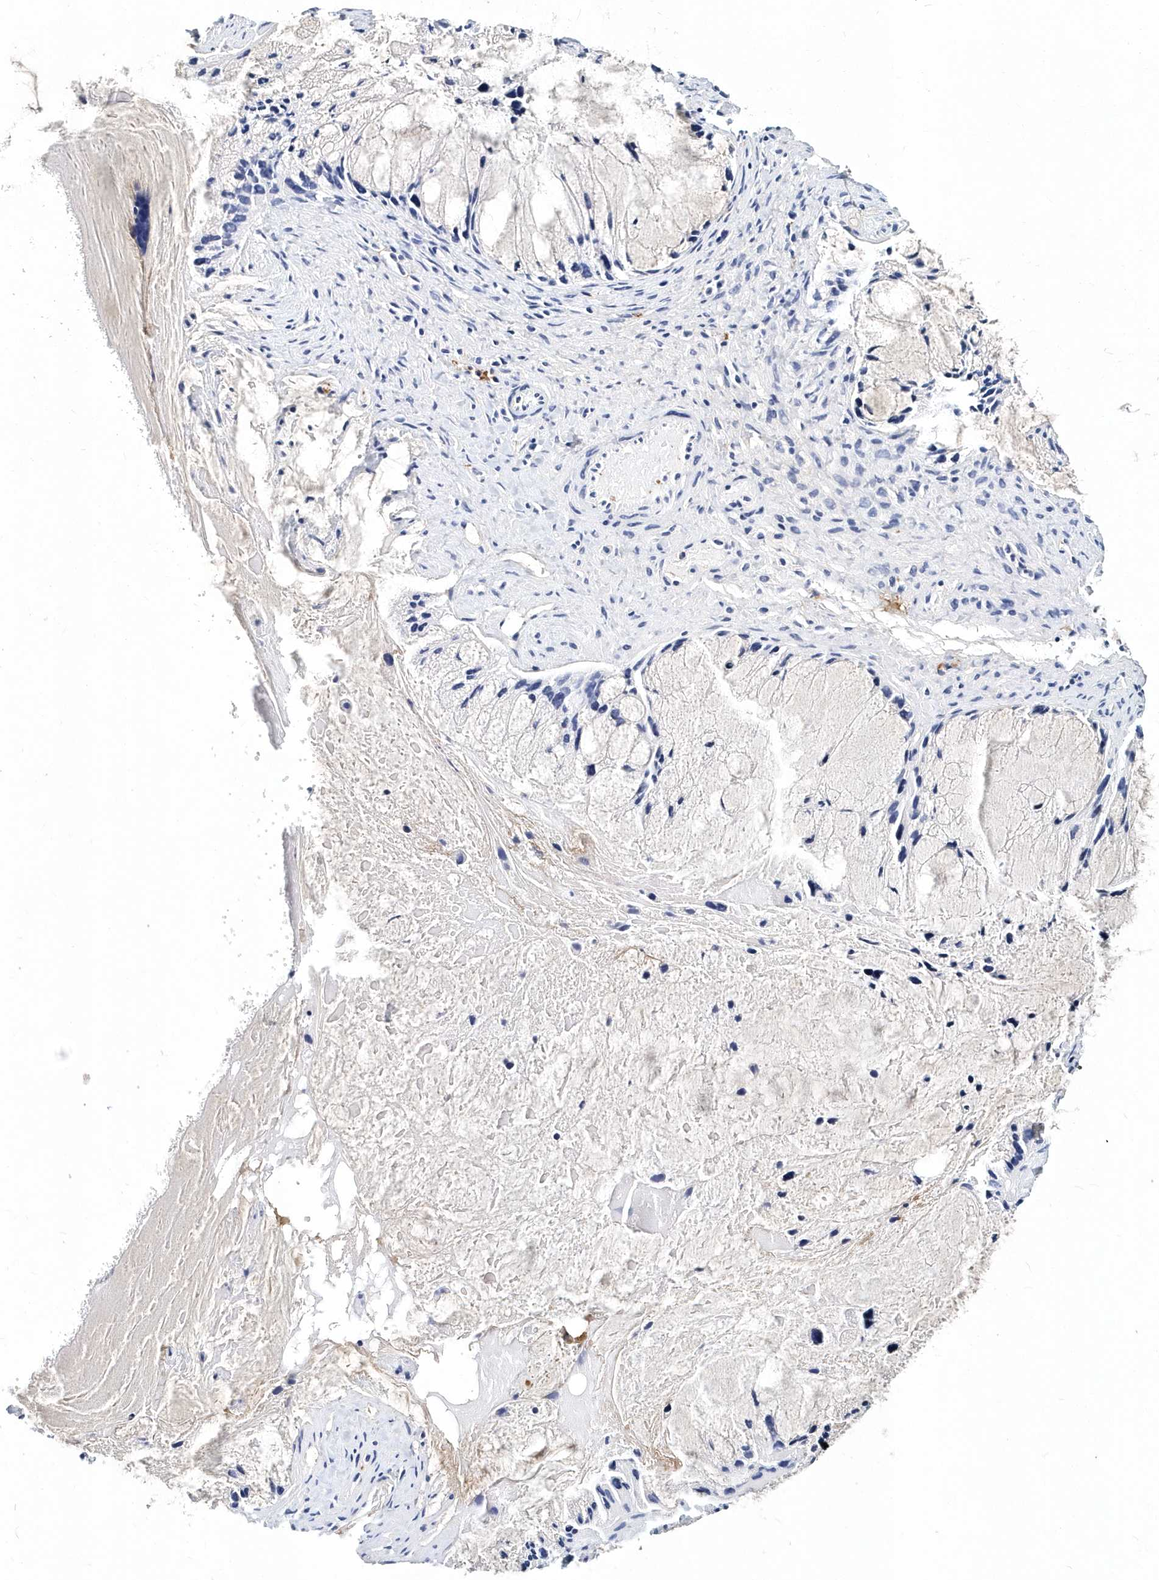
{"staining": {"intensity": "negative", "quantity": "none", "location": "none"}, "tissue": "ovarian cancer", "cell_type": "Tumor cells", "image_type": "cancer", "snomed": [{"axis": "morphology", "description": "Cystadenocarcinoma, mucinous, NOS"}, {"axis": "topography", "description": "Ovary"}], "caption": "This is an immunohistochemistry image of mucinous cystadenocarcinoma (ovarian). There is no positivity in tumor cells.", "gene": "ITGA2B", "patient": {"sex": "female", "age": 37}}